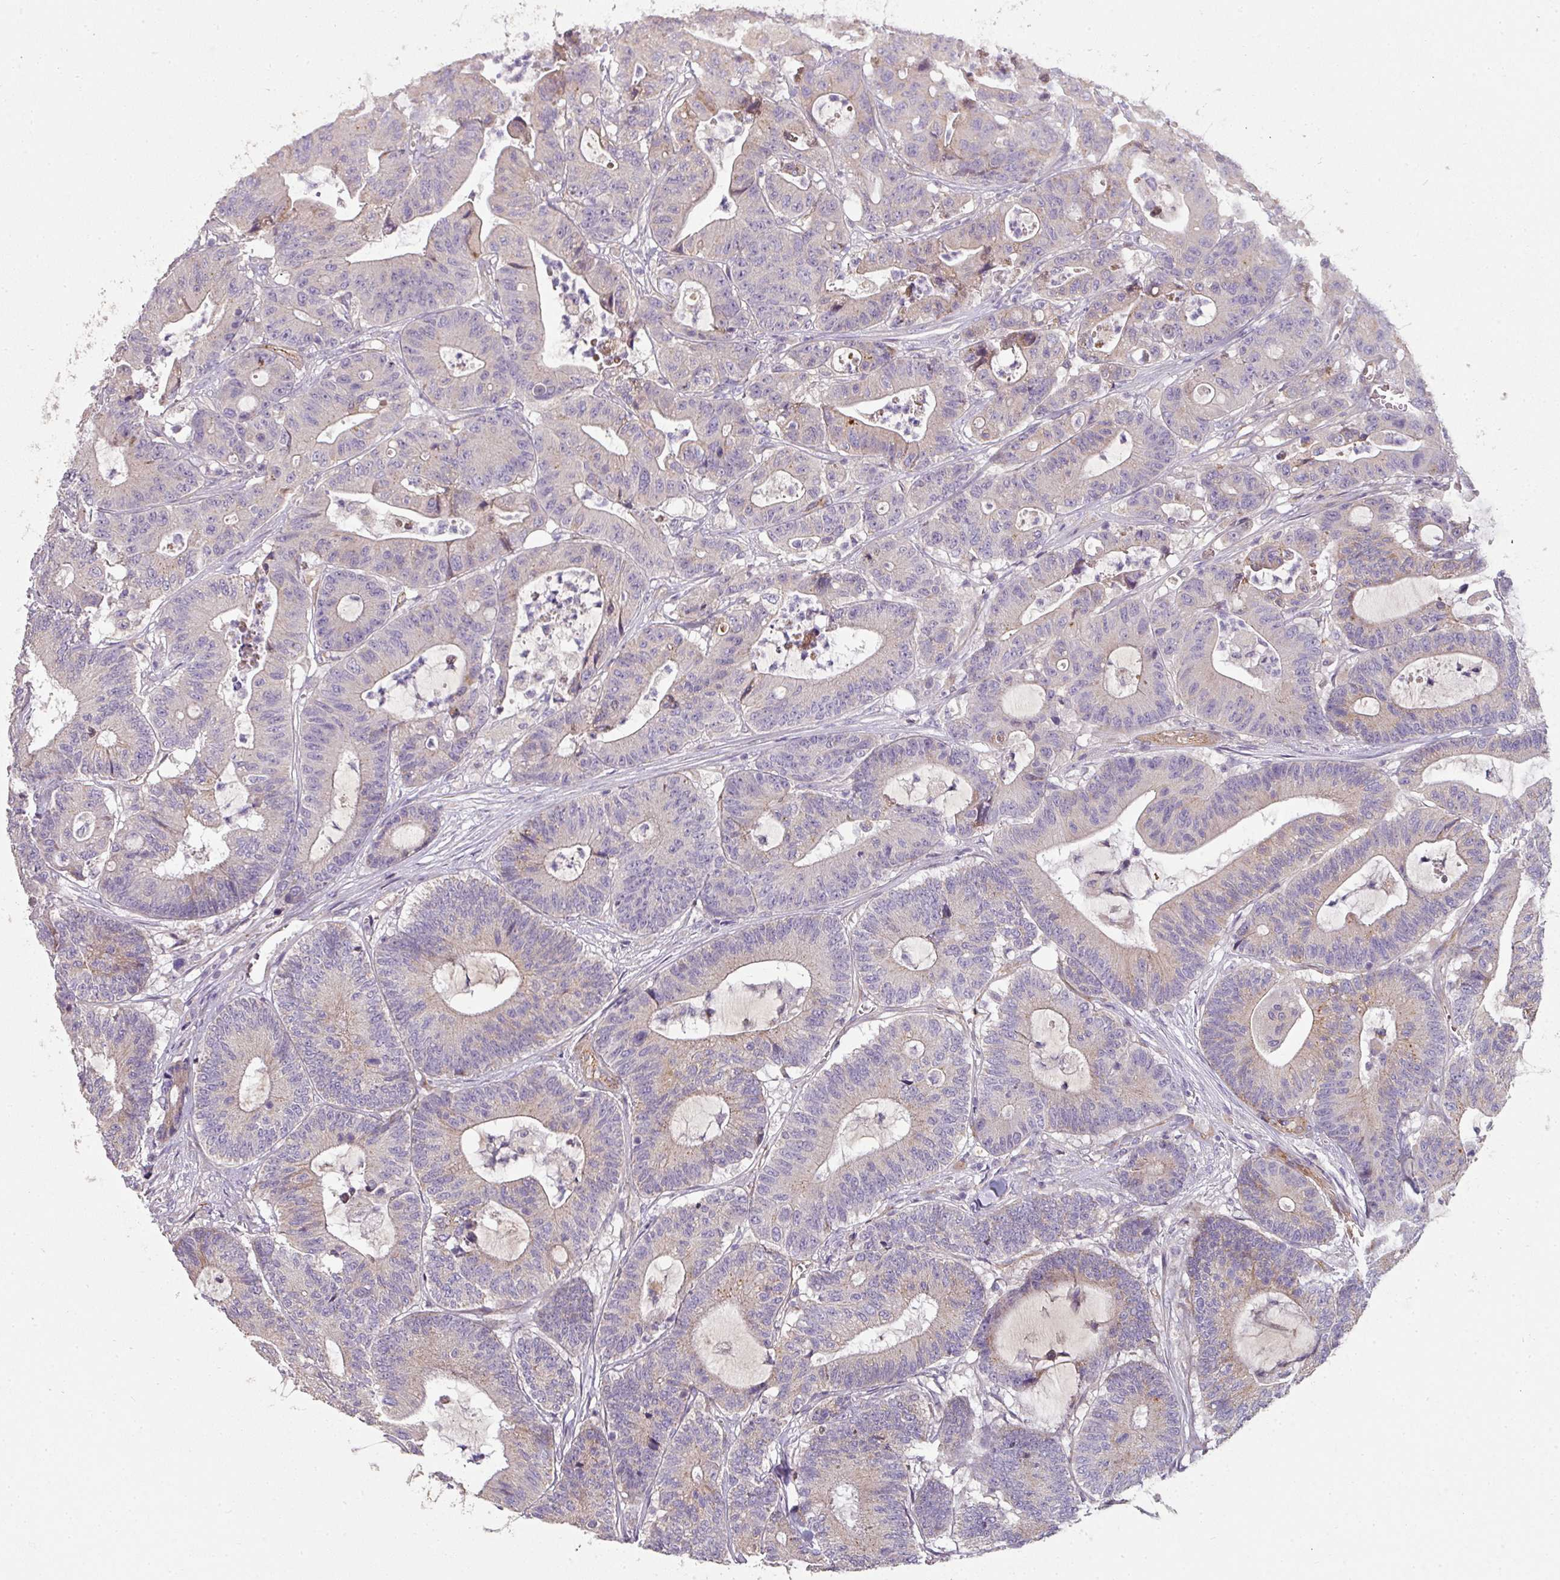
{"staining": {"intensity": "negative", "quantity": "none", "location": "none"}, "tissue": "colorectal cancer", "cell_type": "Tumor cells", "image_type": "cancer", "snomed": [{"axis": "morphology", "description": "Adenocarcinoma, NOS"}, {"axis": "topography", "description": "Colon"}], "caption": "Tumor cells are negative for protein expression in human colorectal cancer (adenocarcinoma).", "gene": "PCDH1", "patient": {"sex": "female", "age": 84}}